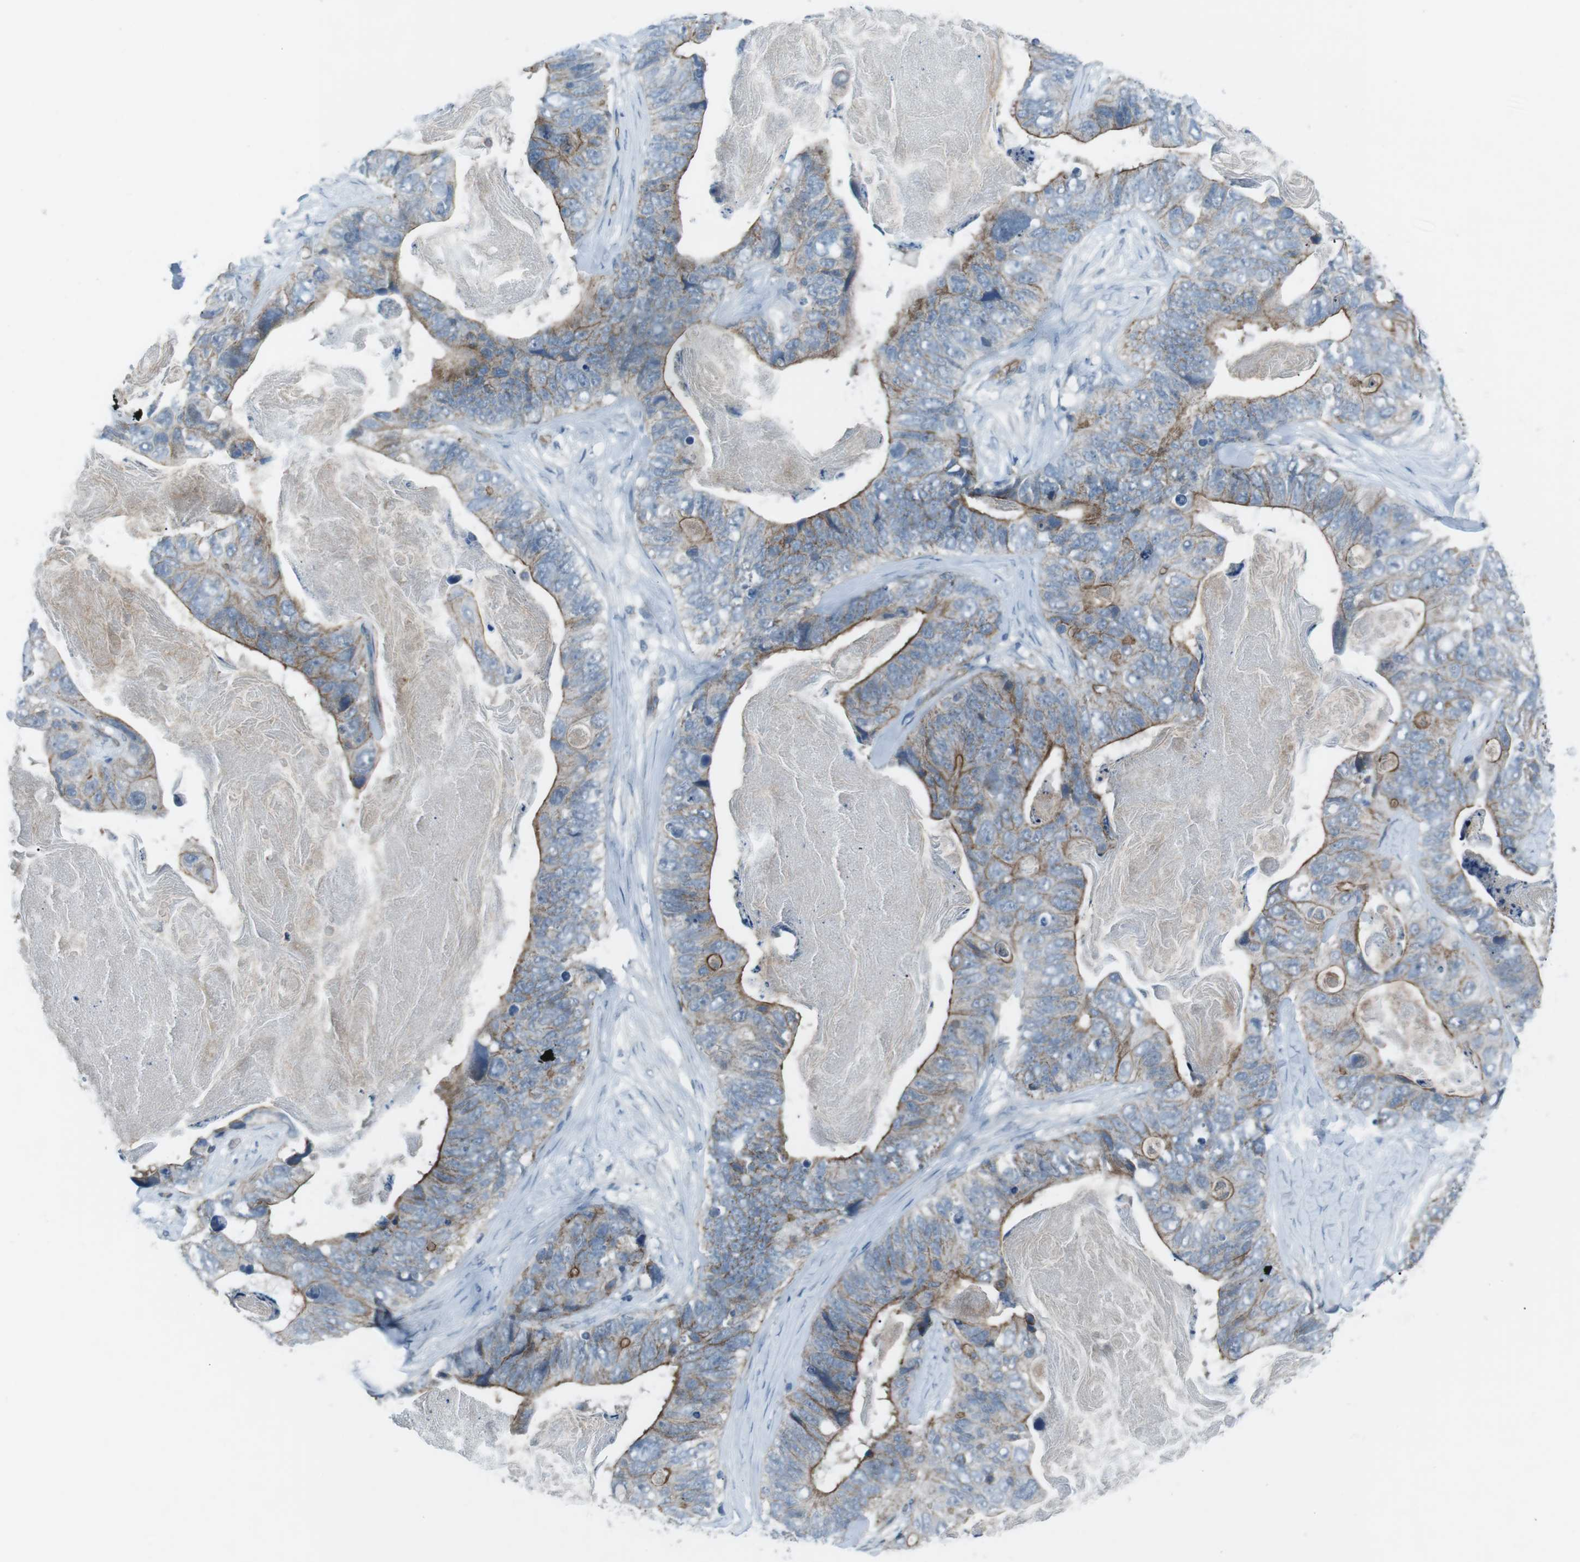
{"staining": {"intensity": "moderate", "quantity": "25%-75%", "location": "cytoplasmic/membranous"}, "tissue": "stomach cancer", "cell_type": "Tumor cells", "image_type": "cancer", "snomed": [{"axis": "morphology", "description": "Adenocarcinoma, NOS"}, {"axis": "topography", "description": "Stomach"}], "caption": "The photomicrograph demonstrates a brown stain indicating the presence of a protein in the cytoplasmic/membranous of tumor cells in stomach adenocarcinoma.", "gene": "SPTA1", "patient": {"sex": "female", "age": 89}}